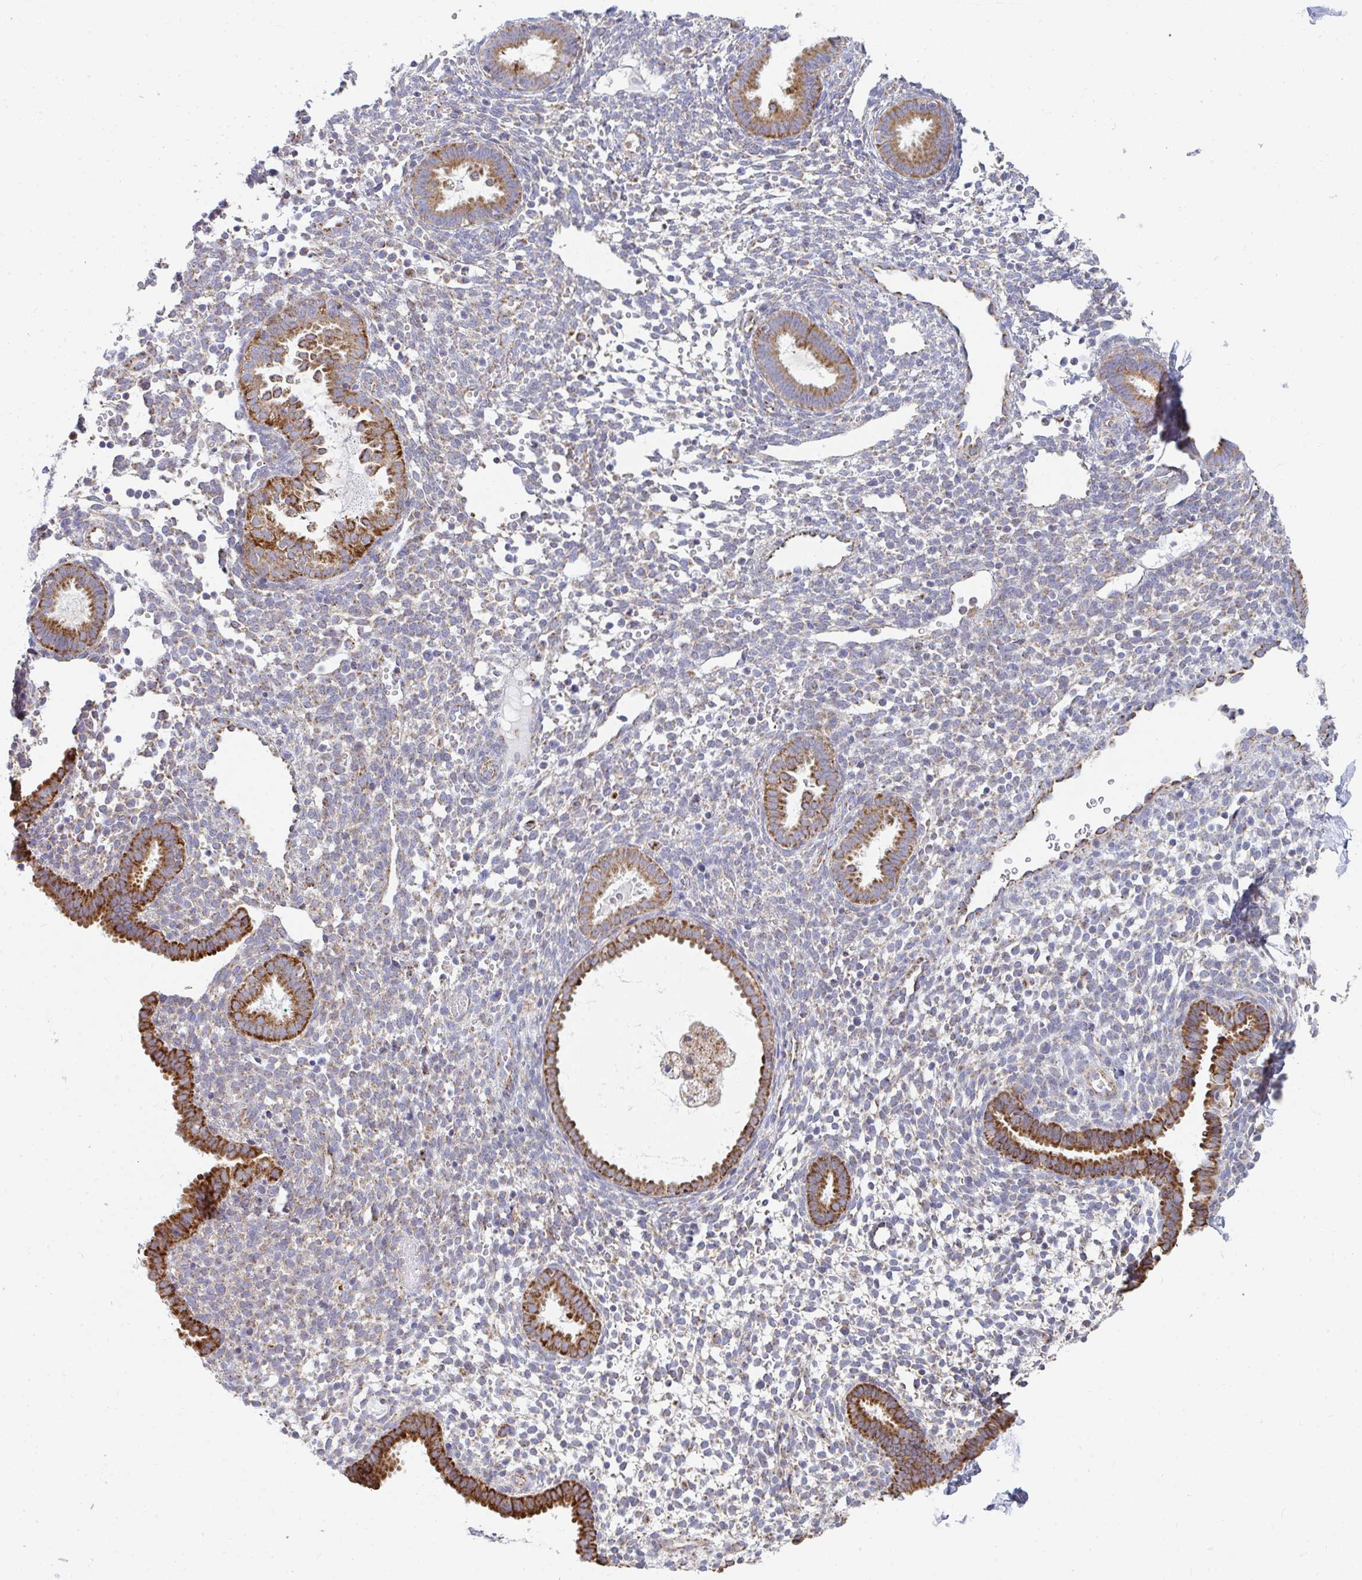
{"staining": {"intensity": "weak", "quantity": "<25%", "location": "cytoplasmic/membranous"}, "tissue": "endometrium", "cell_type": "Cells in endometrial stroma", "image_type": "normal", "snomed": [{"axis": "morphology", "description": "Normal tissue, NOS"}, {"axis": "topography", "description": "Endometrium"}], "caption": "Immunohistochemical staining of benign endometrium reveals no significant positivity in cells in endometrial stroma. (DAB IHC, high magnification).", "gene": "FAHD1", "patient": {"sex": "female", "age": 36}}